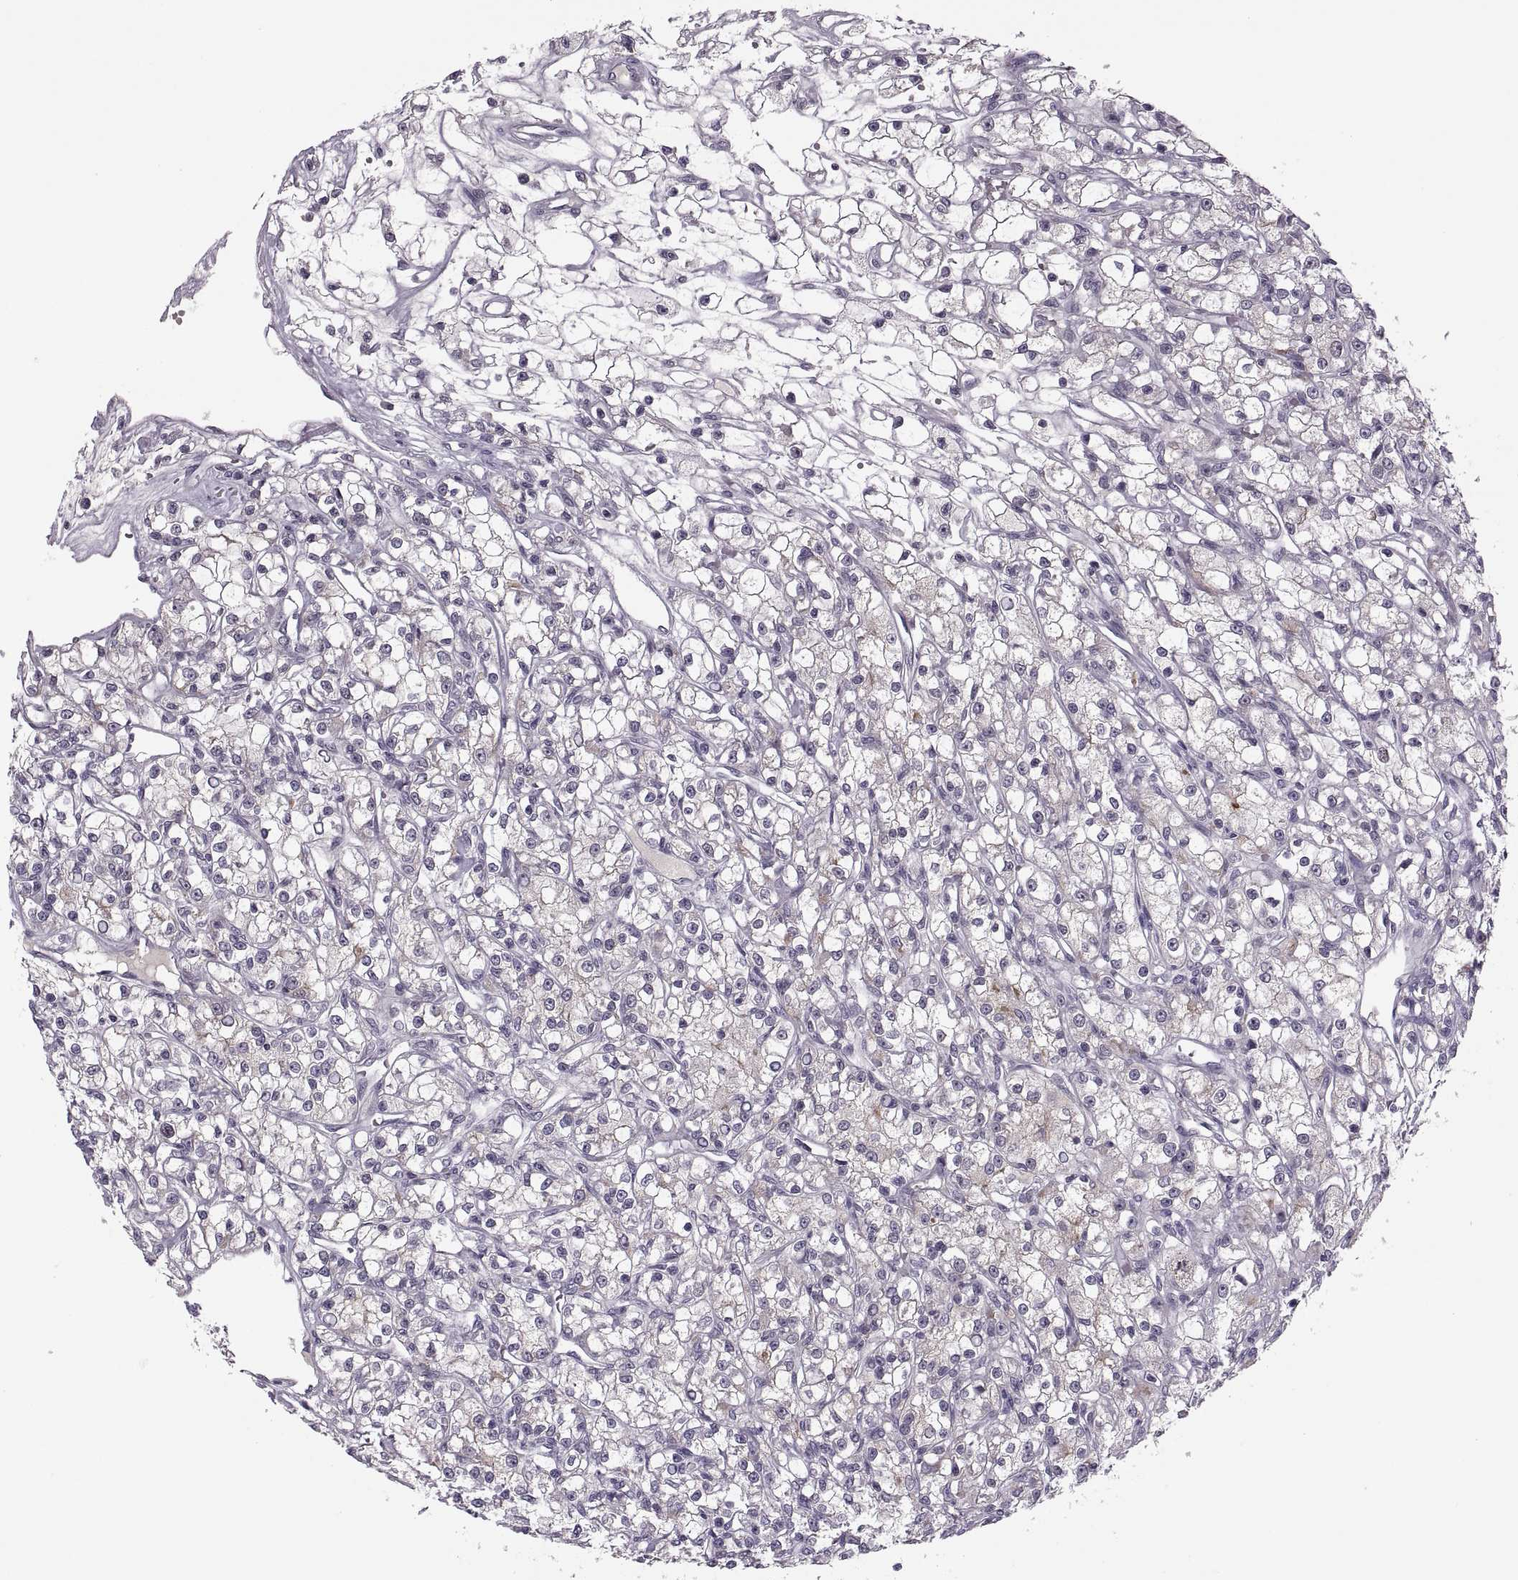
{"staining": {"intensity": "negative", "quantity": "none", "location": "none"}, "tissue": "renal cancer", "cell_type": "Tumor cells", "image_type": "cancer", "snomed": [{"axis": "morphology", "description": "Adenocarcinoma, NOS"}, {"axis": "topography", "description": "Kidney"}], "caption": "Image shows no significant protein expression in tumor cells of renal cancer.", "gene": "CACNA1F", "patient": {"sex": "female", "age": 59}}